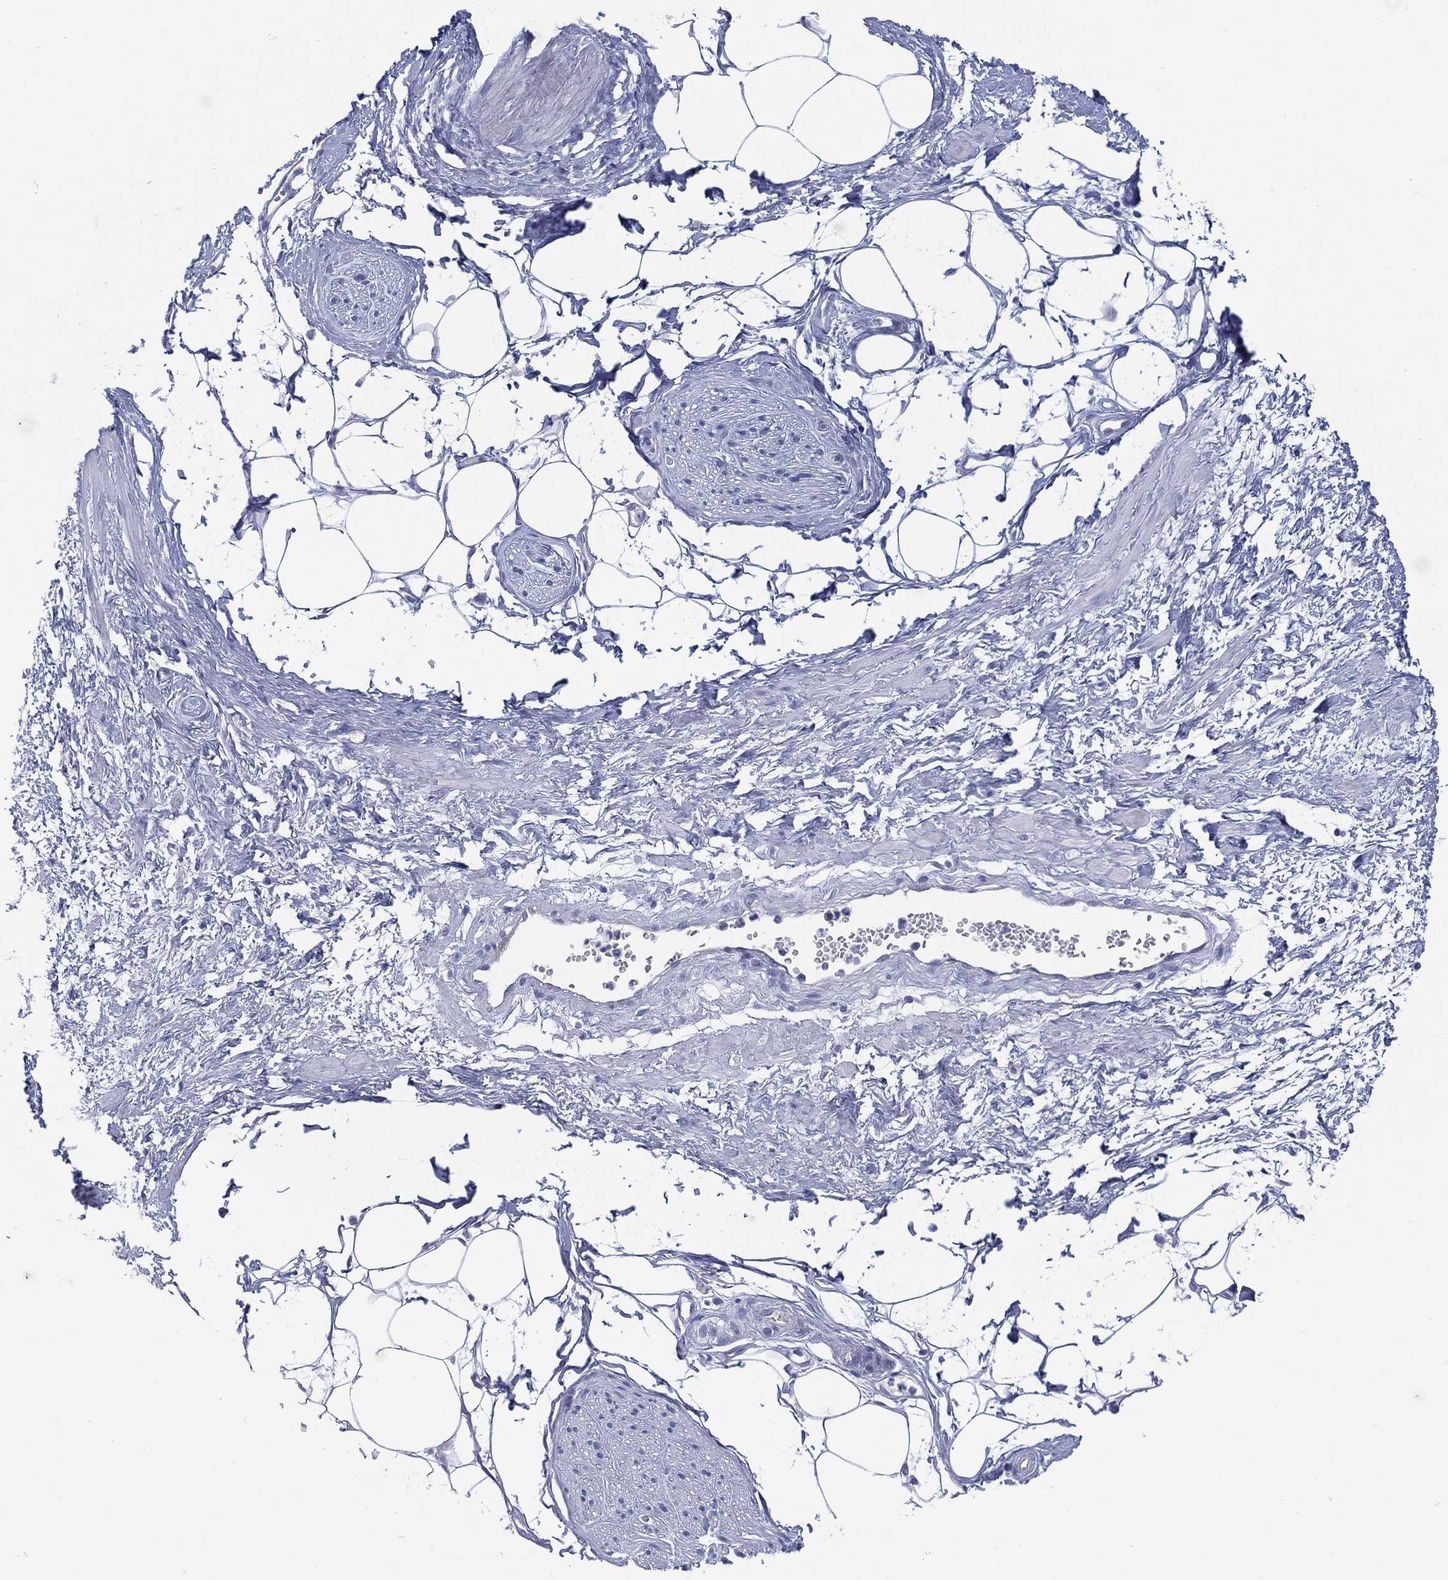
{"staining": {"intensity": "negative", "quantity": "none", "location": "none"}, "tissue": "adipose tissue", "cell_type": "Adipocytes", "image_type": "normal", "snomed": [{"axis": "morphology", "description": "Normal tissue, NOS"}, {"axis": "topography", "description": "Prostate"}, {"axis": "topography", "description": "Peripheral nerve tissue"}], "caption": "Immunohistochemistry (IHC) histopathology image of normal adipose tissue stained for a protein (brown), which demonstrates no staining in adipocytes.", "gene": "C5orf46", "patient": {"sex": "male", "age": 57}}